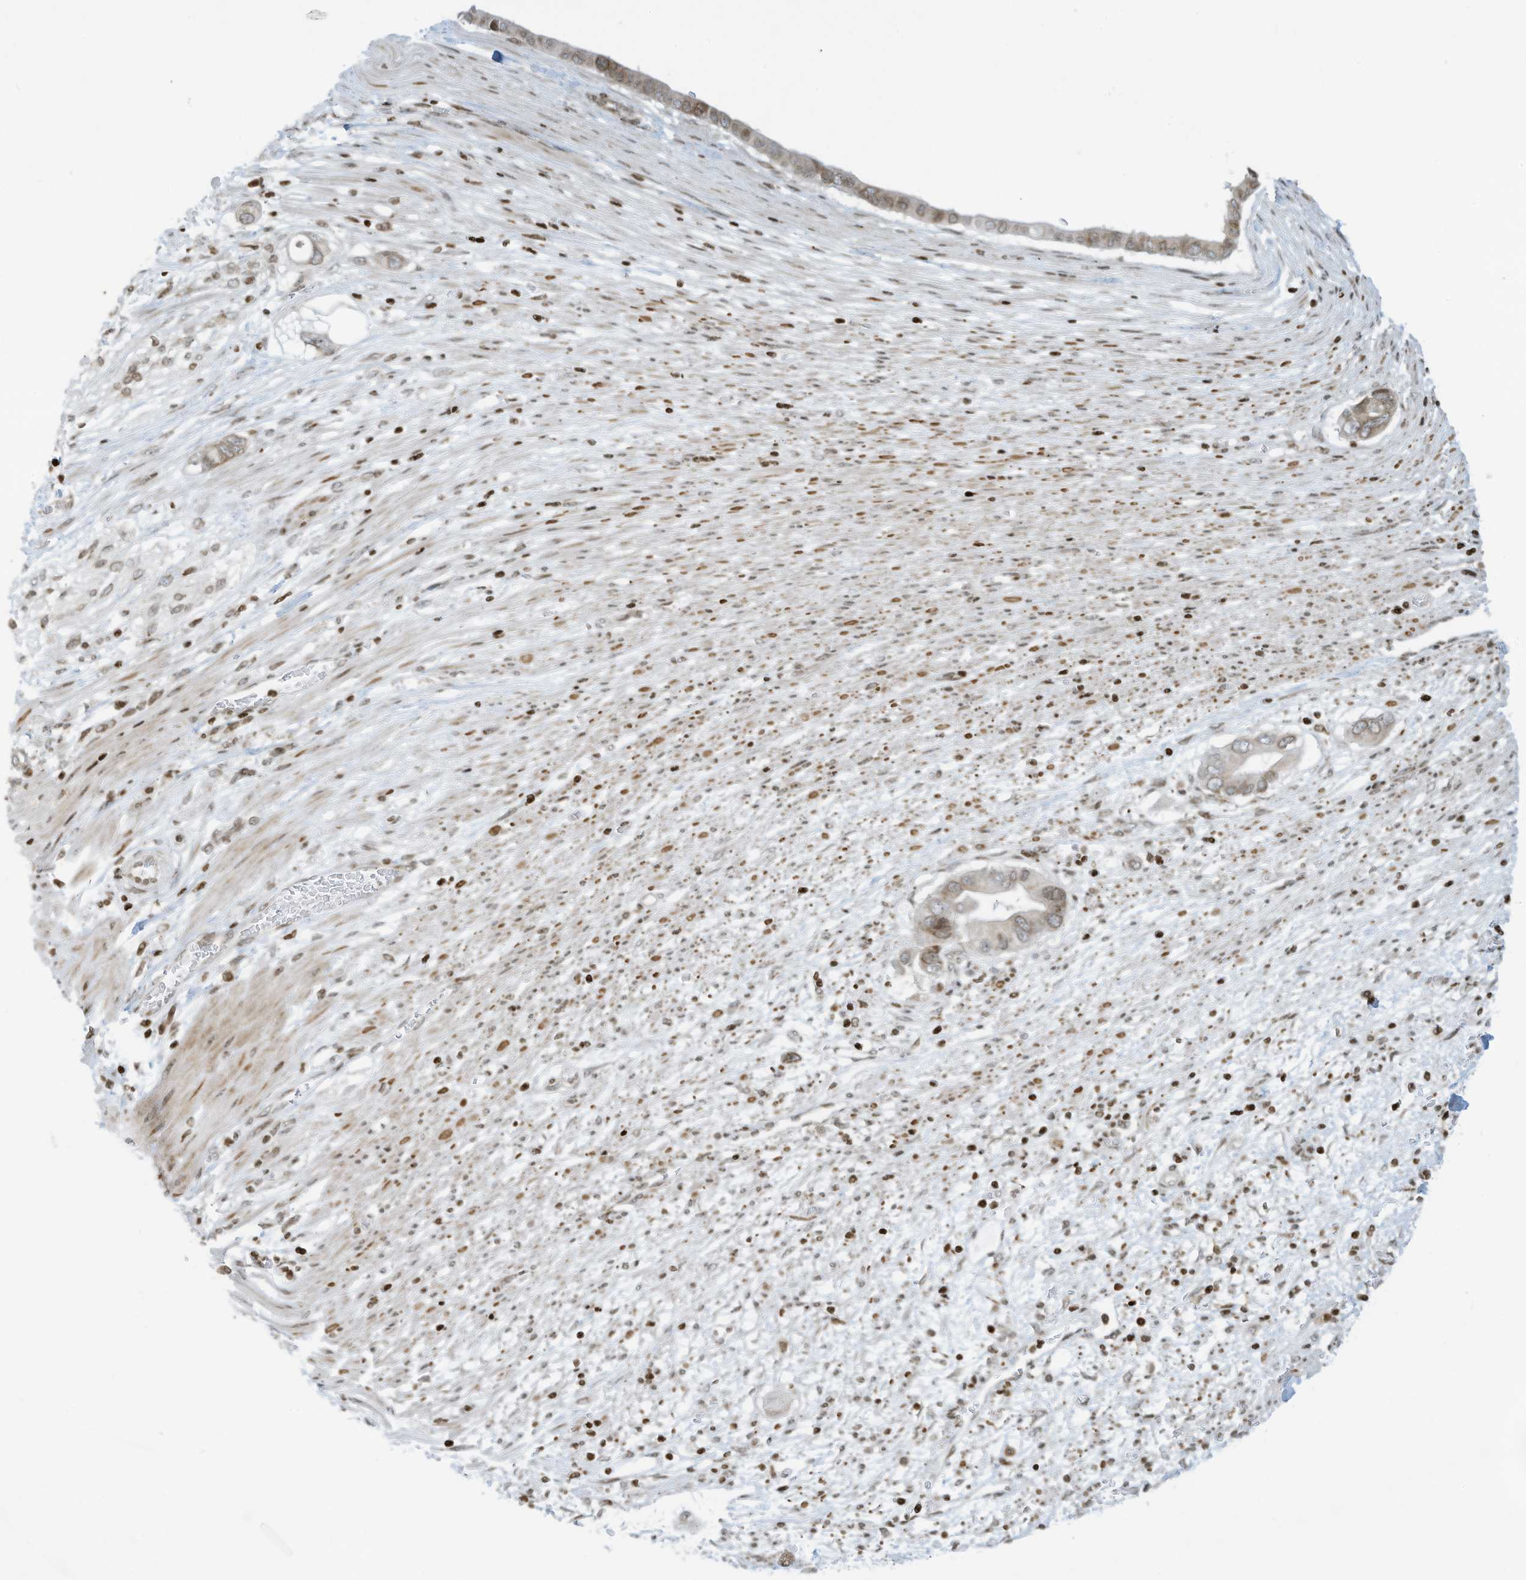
{"staining": {"intensity": "weak", "quantity": "25%-75%", "location": "cytoplasmic/membranous"}, "tissue": "pancreatic cancer", "cell_type": "Tumor cells", "image_type": "cancer", "snomed": [{"axis": "morphology", "description": "Adenocarcinoma, NOS"}, {"axis": "topography", "description": "Pancreas"}], "caption": "Immunohistochemical staining of pancreatic cancer (adenocarcinoma) displays weak cytoplasmic/membranous protein positivity in approximately 25%-75% of tumor cells.", "gene": "ADI1", "patient": {"sex": "male", "age": 68}}